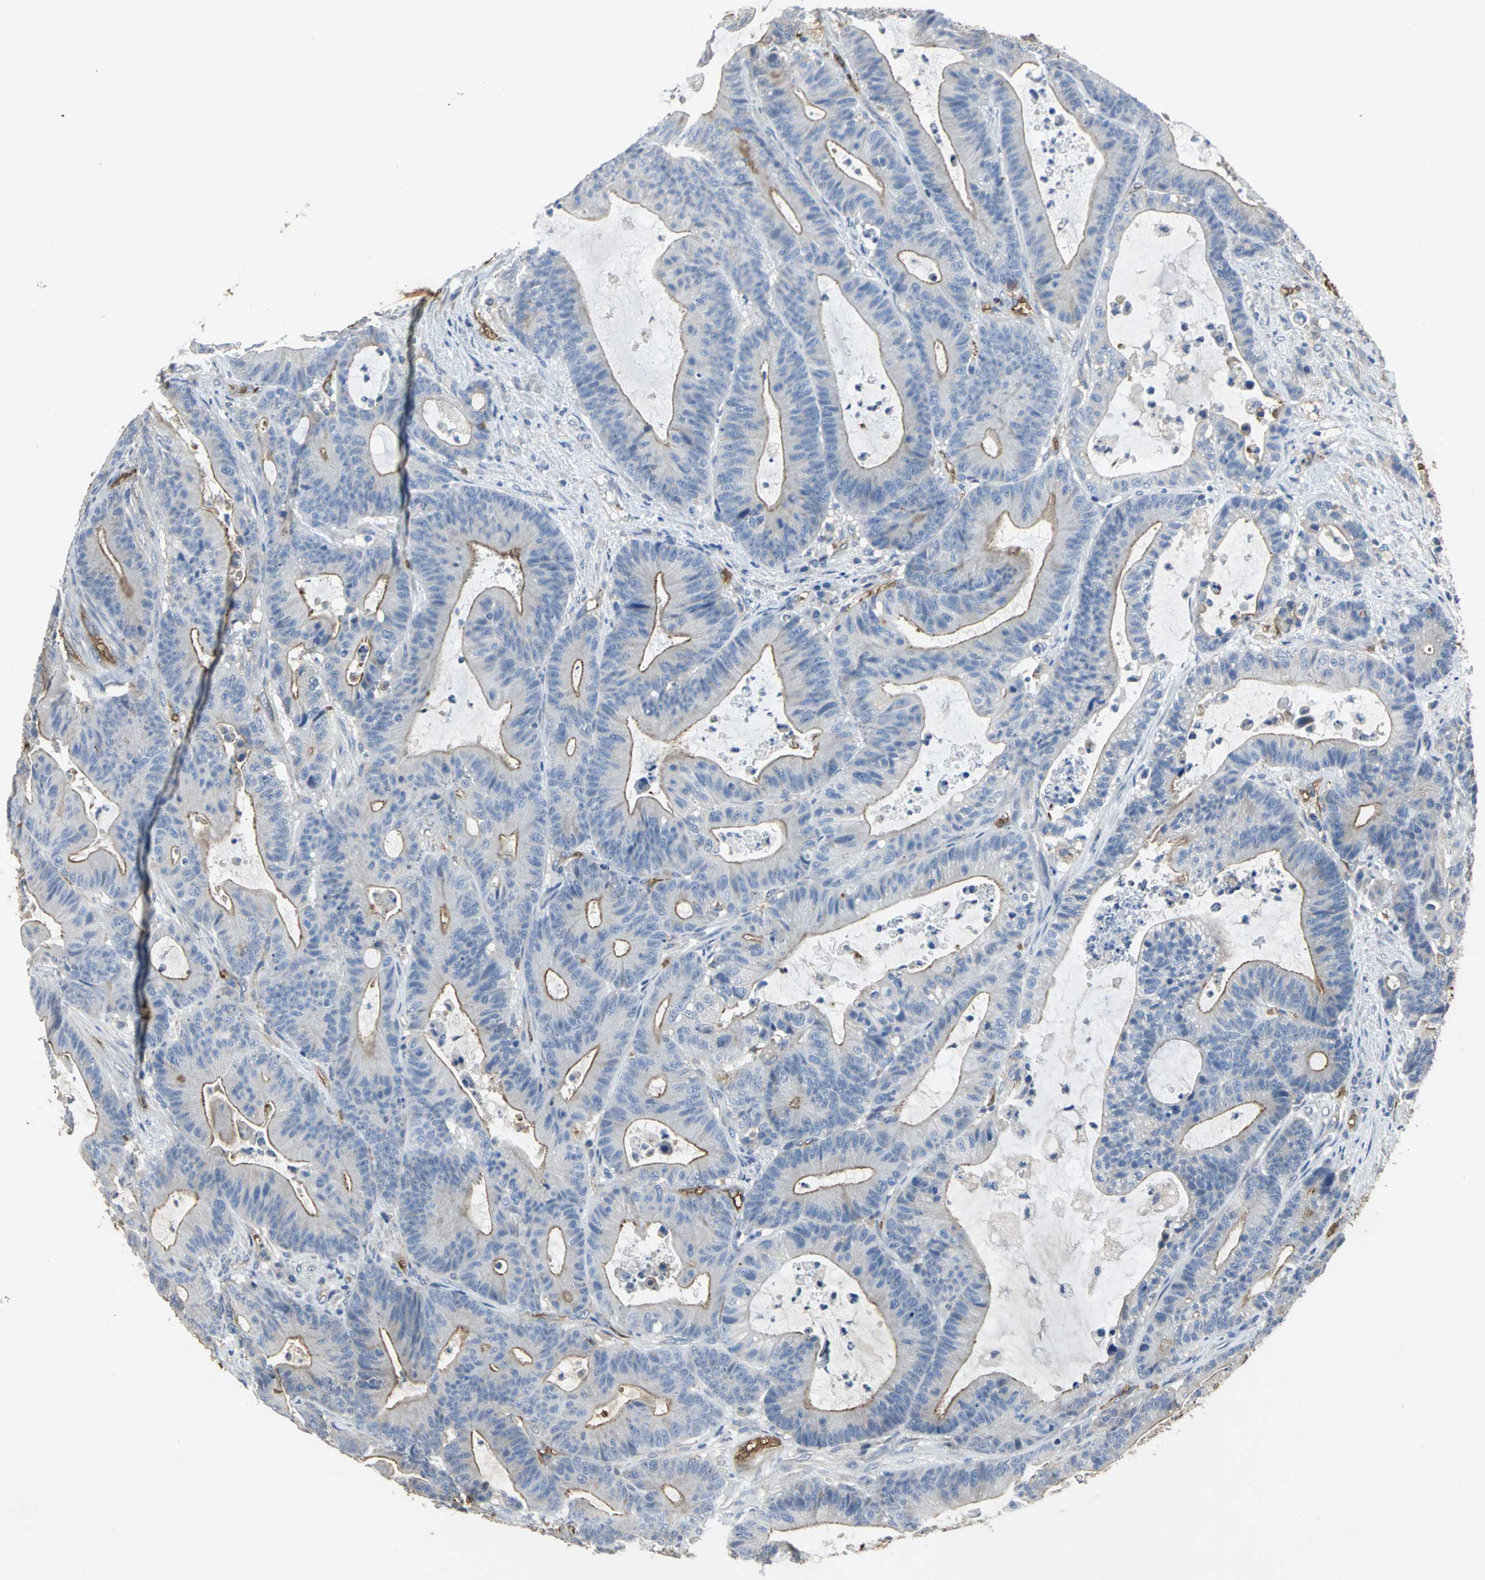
{"staining": {"intensity": "moderate", "quantity": ">75%", "location": "cytoplasmic/membranous"}, "tissue": "colorectal cancer", "cell_type": "Tumor cells", "image_type": "cancer", "snomed": [{"axis": "morphology", "description": "Adenocarcinoma, NOS"}, {"axis": "topography", "description": "Colon"}], "caption": "Immunohistochemistry (DAB) staining of human colorectal cancer (adenocarcinoma) displays moderate cytoplasmic/membranous protein staining in approximately >75% of tumor cells. (IHC, brightfield microscopy, high magnification).", "gene": "TREM1", "patient": {"sex": "female", "age": 84}}